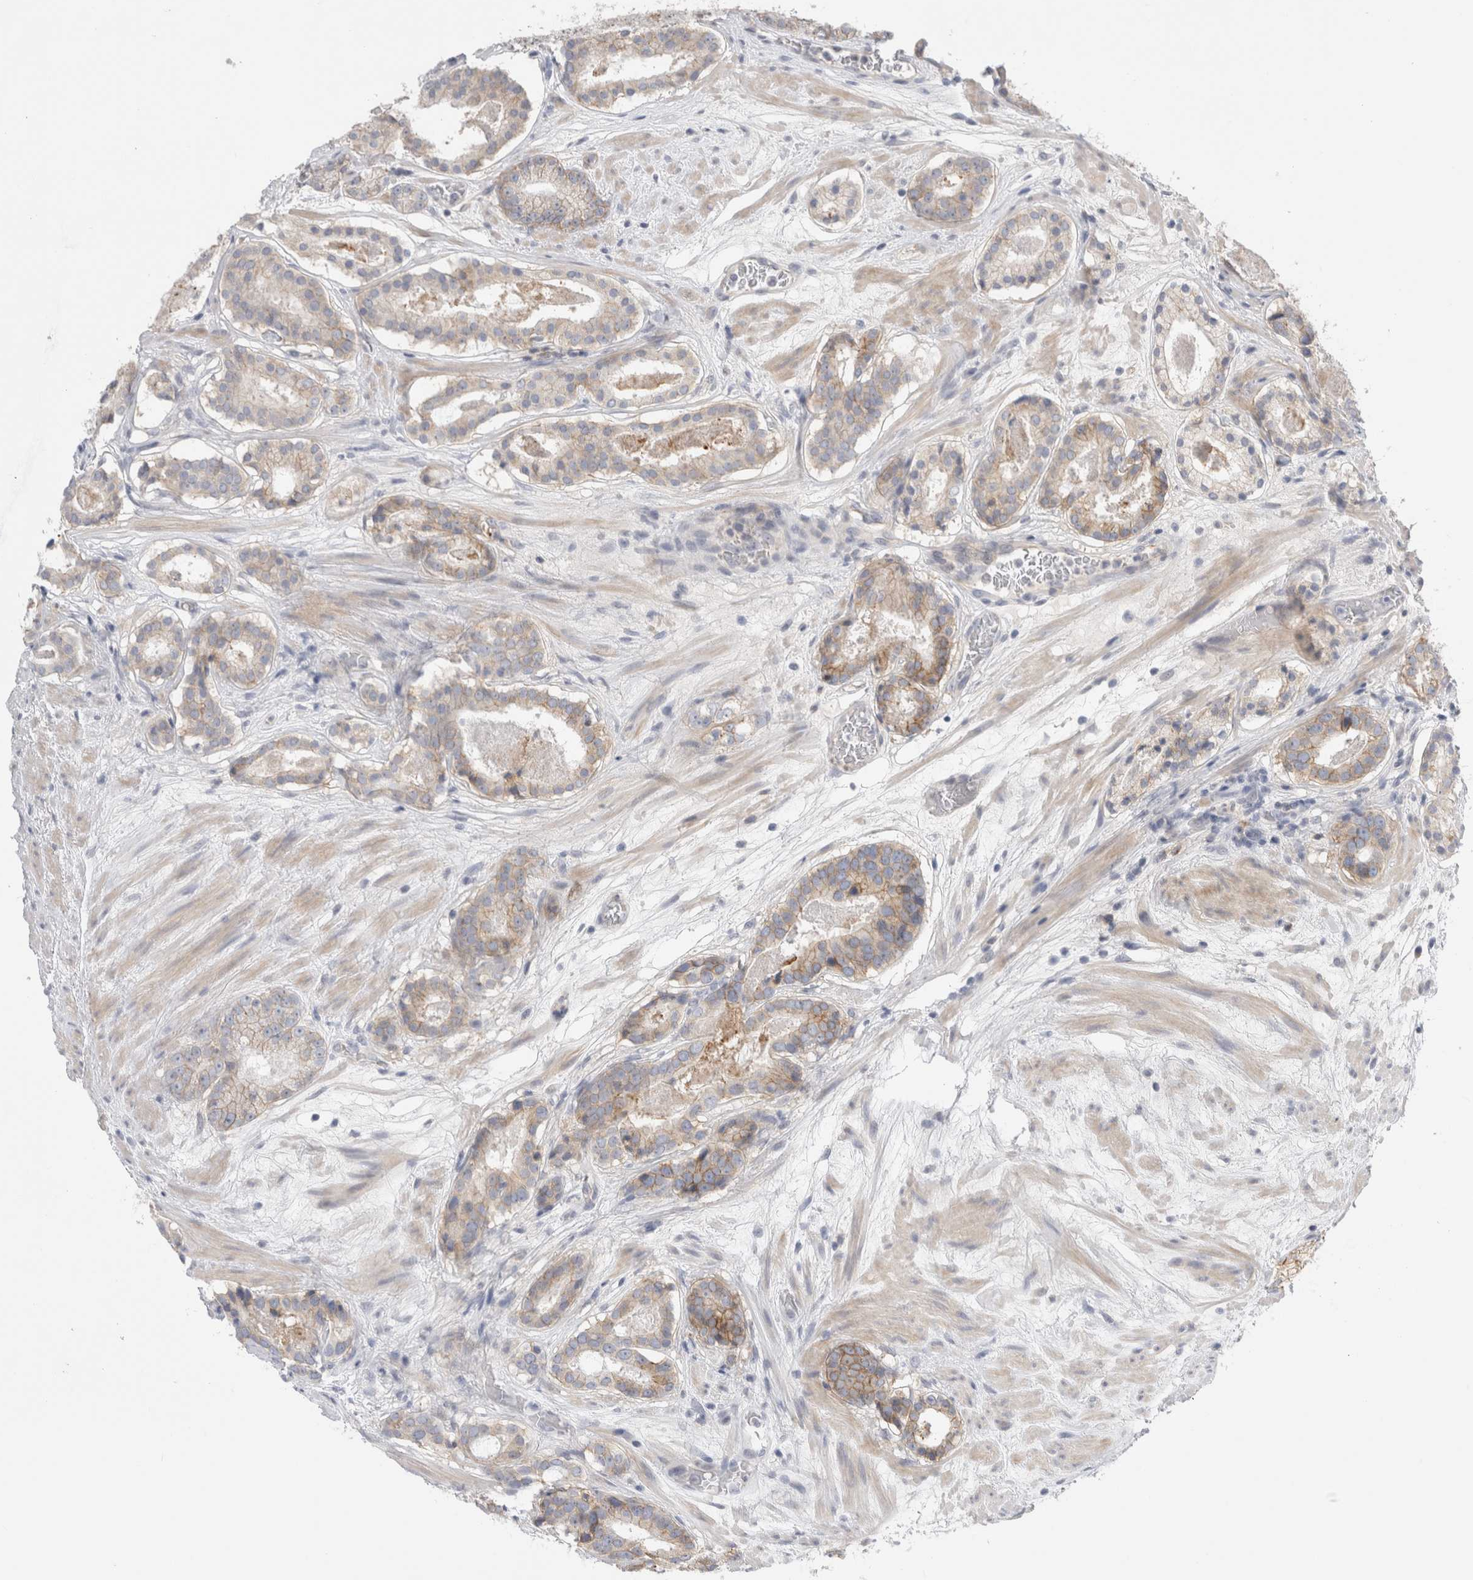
{"staining": {"intensity": "weak", "quantity": "25%-75%", "location": "cytoplasmic/membranous"}, "tissue": "prostate cancer", "cell_type": "Tumor cells", "image_type": "cancer", "snomed": [{"axis": "morphology", "description": "Adenocarcinoma, Low grade"}, {"axis": "topography", "description": "Prostate"}], "caption": "A high-resolution micrograph shows immunohistochemistry (IHC) staining of prostate low-grade adenocarcinoma, which exhibits weak cytoplasmic/membranous expression in about 25%-75% of tumor cells.", "gene": "VANGL1", "patient": {"sex": "male", "age": 69}}